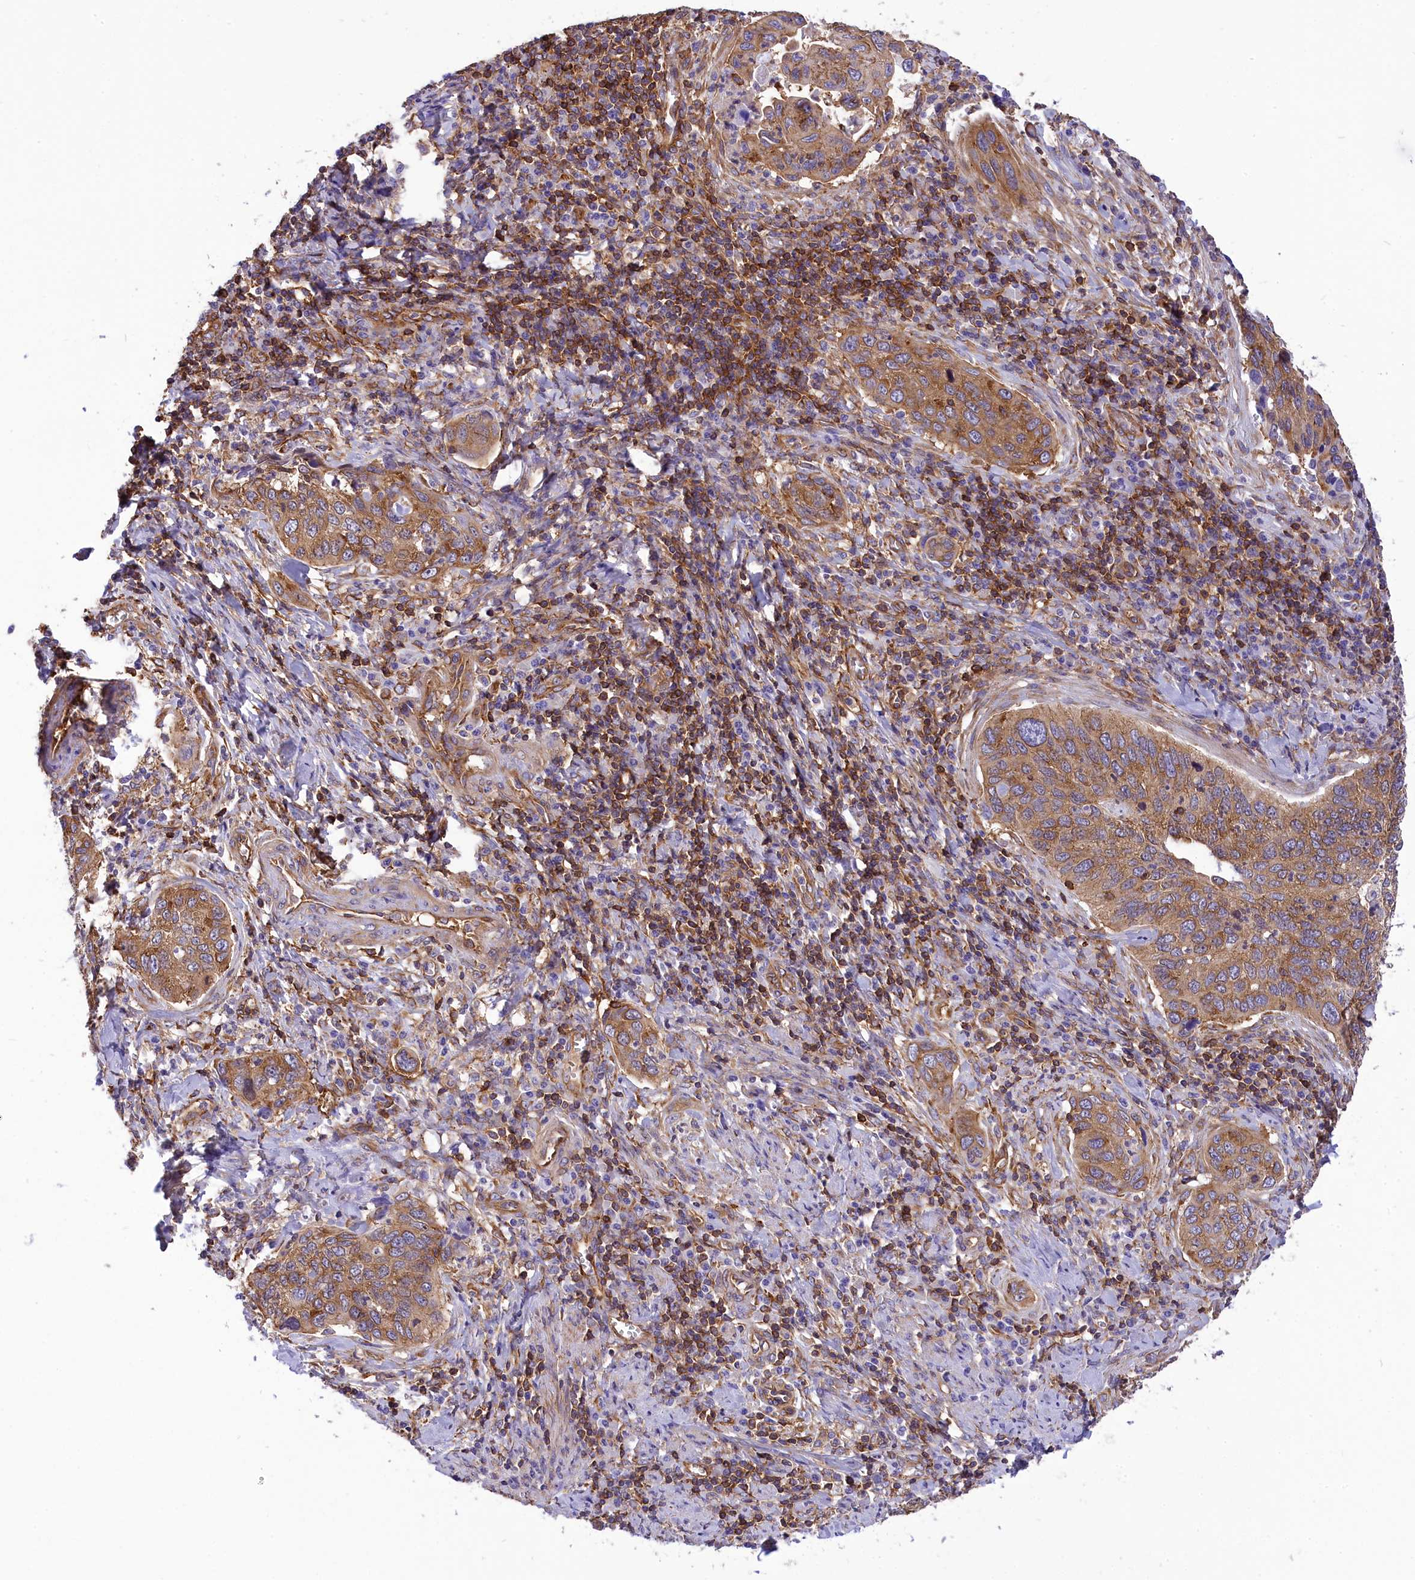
{"staining": {"intensity": "moderate", "quantity": ">75%", "location": "cytoplasmic/membranous"}, "tissue": "cervical cancer", "cell_type": "Tumor cells", "image_type": "cancer", "snomed": [{"axis": "morphology", "description": "Squamous cell carcinoma, NOS"}, {"axis": "topography", "description": "Cervix"}], "caption": "Cervical cancer stained for a protein reveals moderate cytoplasmic/membranous positivity in tumor cells.", "gene": "SEPTIN9", "patient": {"sex": "female", "age": 53}}